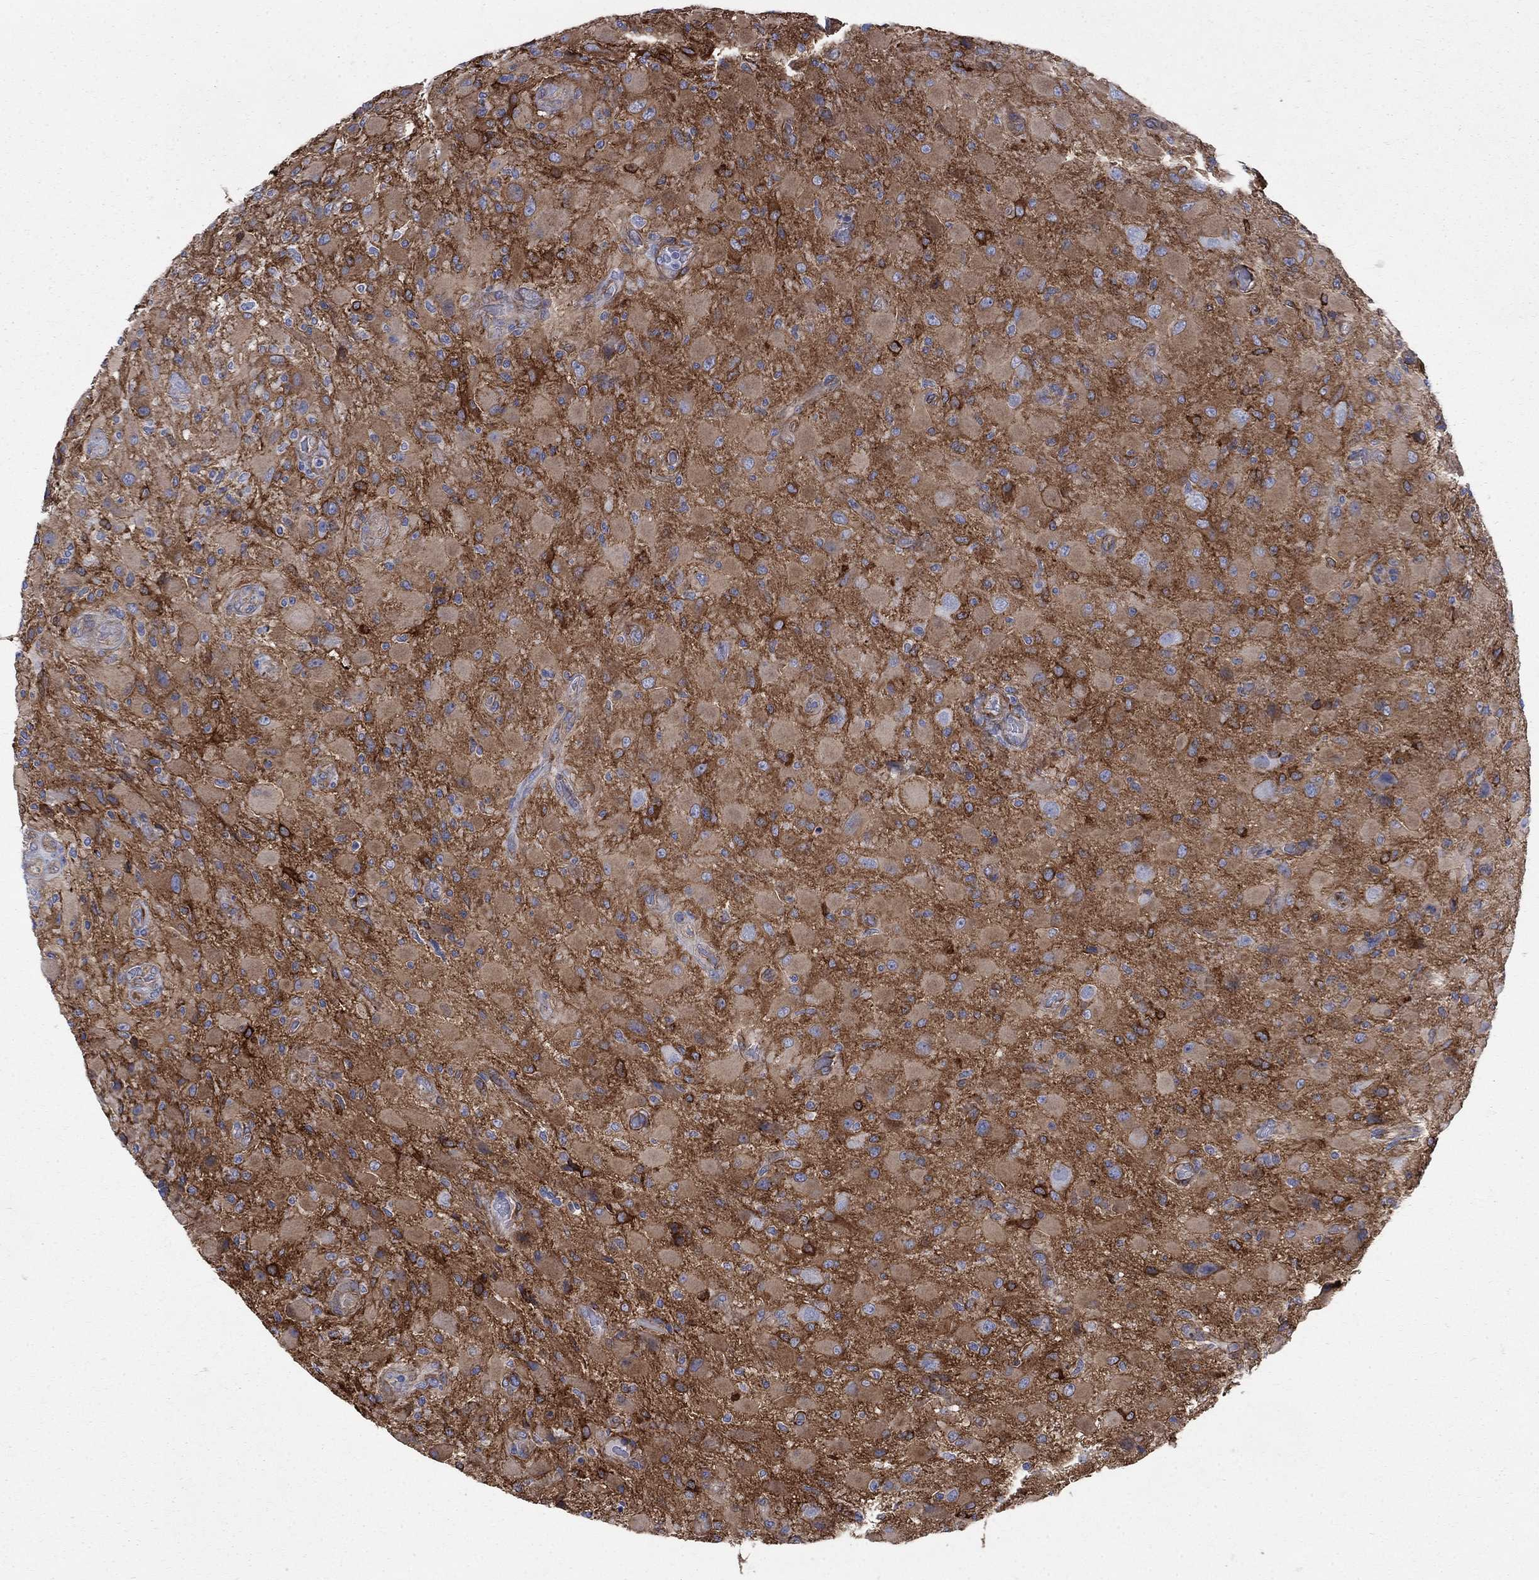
{"staining": {"intensity": "strong", "quantity": "<25%", "location": "cytoplasmic/membranous"}, "tissue": "glioma", "cell_type": "Tumor cells", "image_type": "cancer", "snomed": [{"axis": "morphology", "description": "Glioma, malignant, High grade"}, {"axis": "topography", "description": "Cerebral cortex"}], "caption": "Malignant high-grade glioma stained with IHC demonstrates strong cytoplasmic/membranous positivity in approximately <25% of tumor cells. (IHC, brightfield microscopy, high magnification).", "gene": "SEPTIN8", "patient": {"sex": "male", "age": 35}}